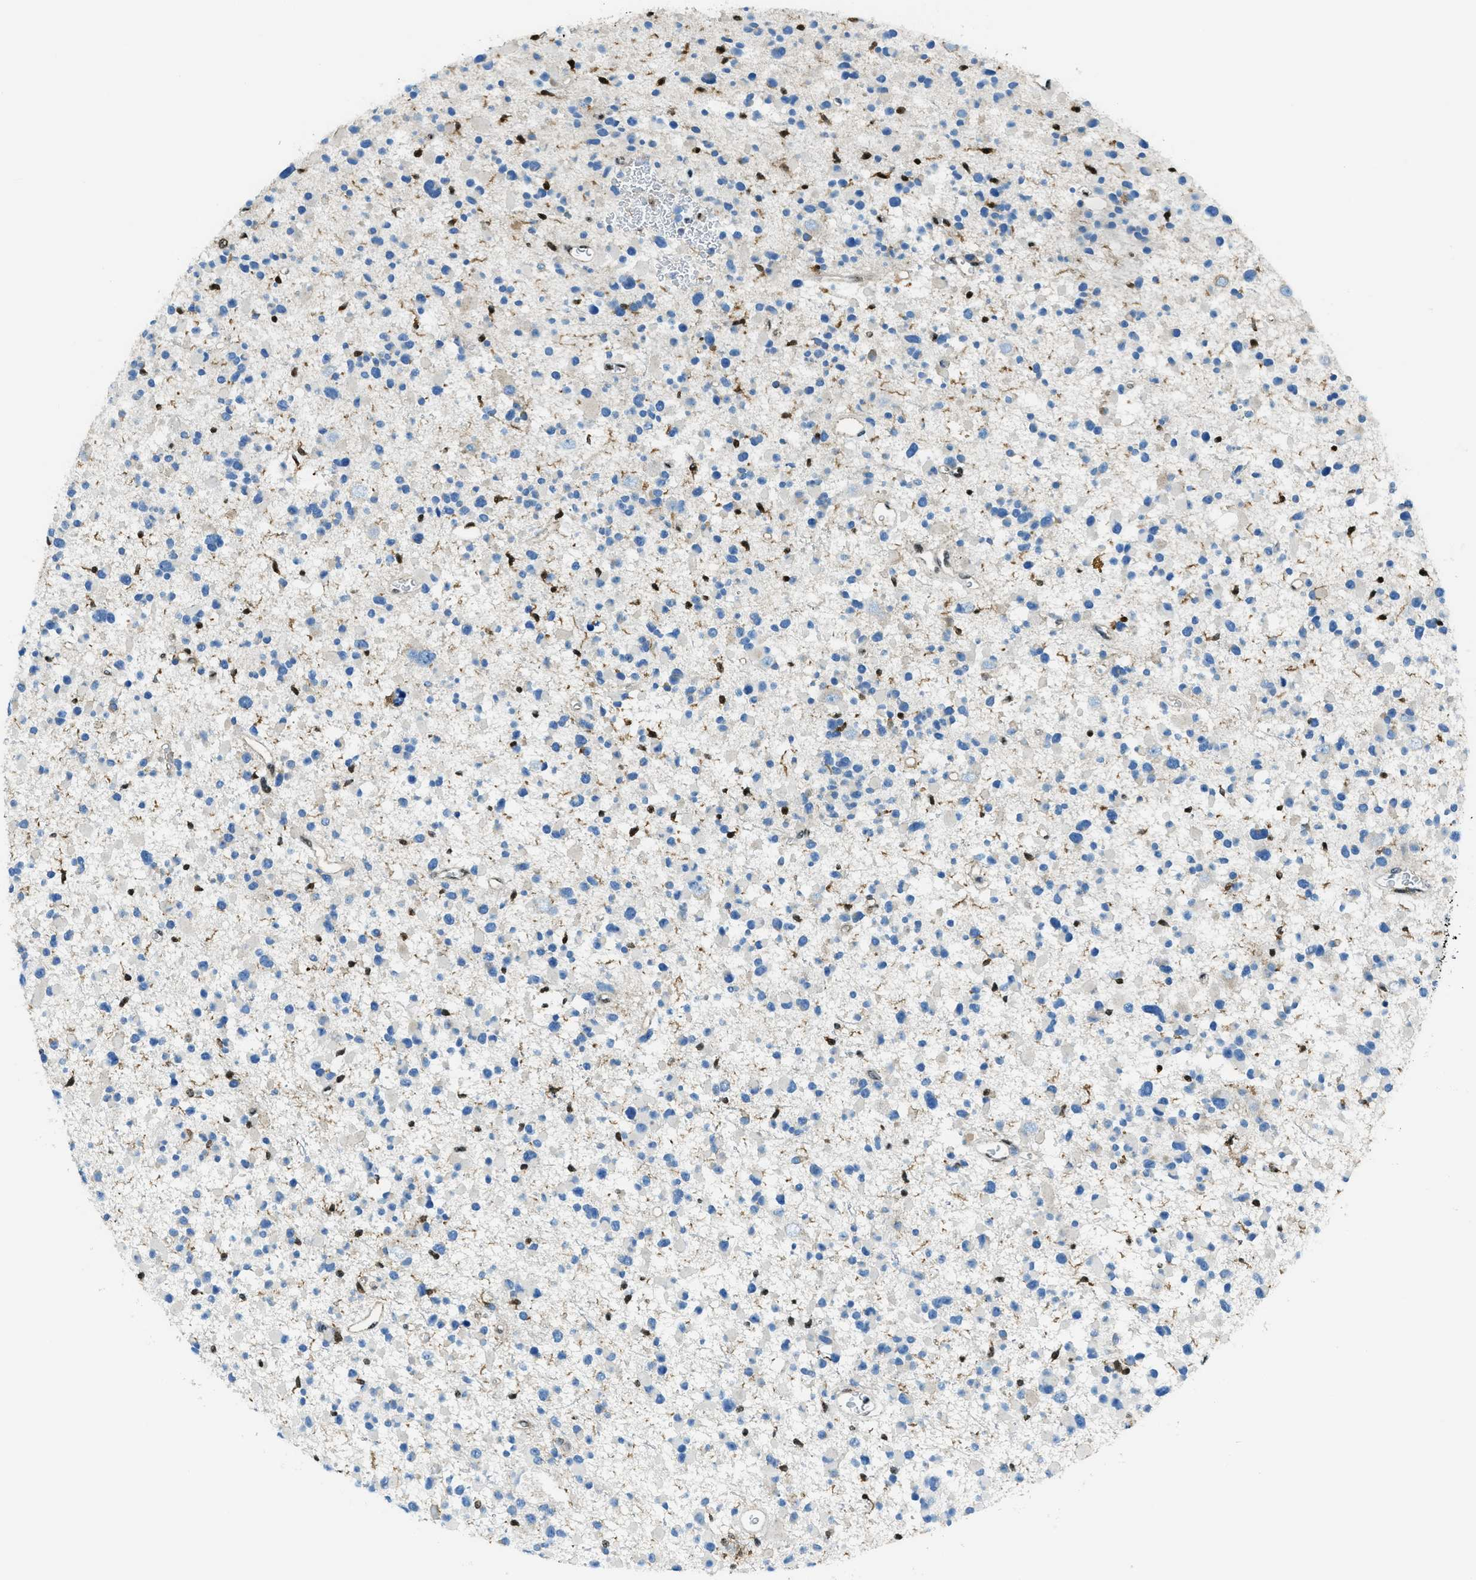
{"staining": {"intensity": "negative", "quantity": "none", "location": "none"}, "tissue": "glioma", "cell_type": "Tumor cells", "image_type": "cancer", "snomed": [{"axis": "morphology", "description": "Glioma, malignant, Low grade"}, {"axis": "topography", "description": "Brain"}], "caption": "Glioma was stained to show a protein in brown. There is no significant expression in tumor cells. (DAB (3,3'-diaminobenzidine) immunohistochemistry, high magnification).", "gene": "SP100", "patient": {"sex": "female", "age": 22}}